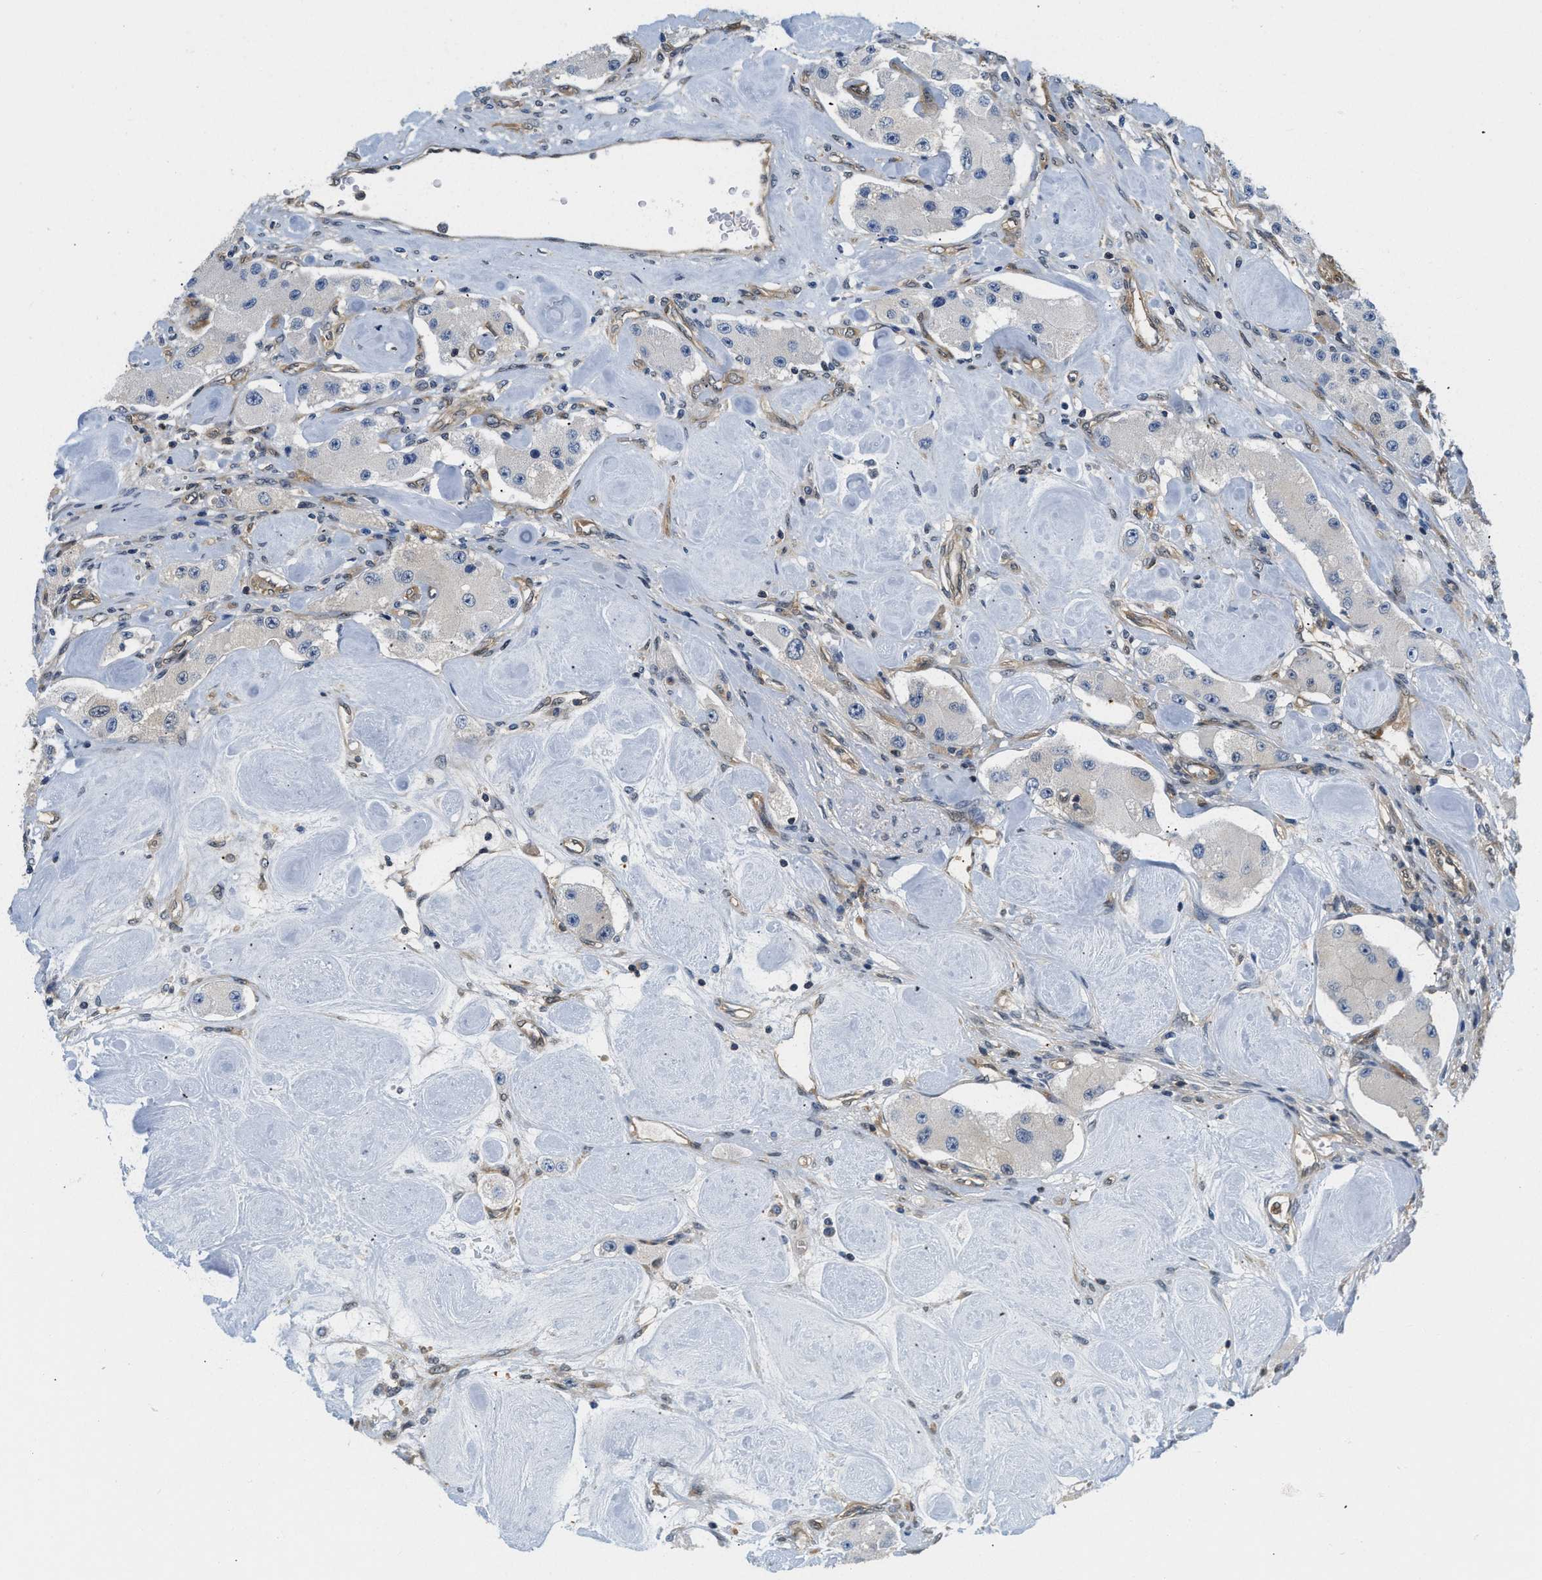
{"staining": {"intensity": "negative", "quantity": "none", "location": "none"}, "tissue": "carcinoid", "cell_type": "Tumor cells", "image_type": "cancer", "snomed": [{"axis": "morphology", "description": "Carcinoid, malignant, NOS"}, {"axis": "topography", "description": "Pancreas"}], "caption": "Immunohistochemistry (IHC) image of neoplastic tissue: carcinoid stained with DAB (3,3'-diaminobenzidine) displays no significant protein expression in tumor cells.", "gene": "EIF4EBP2", "patient": {"sex": "male", "age": 41}}